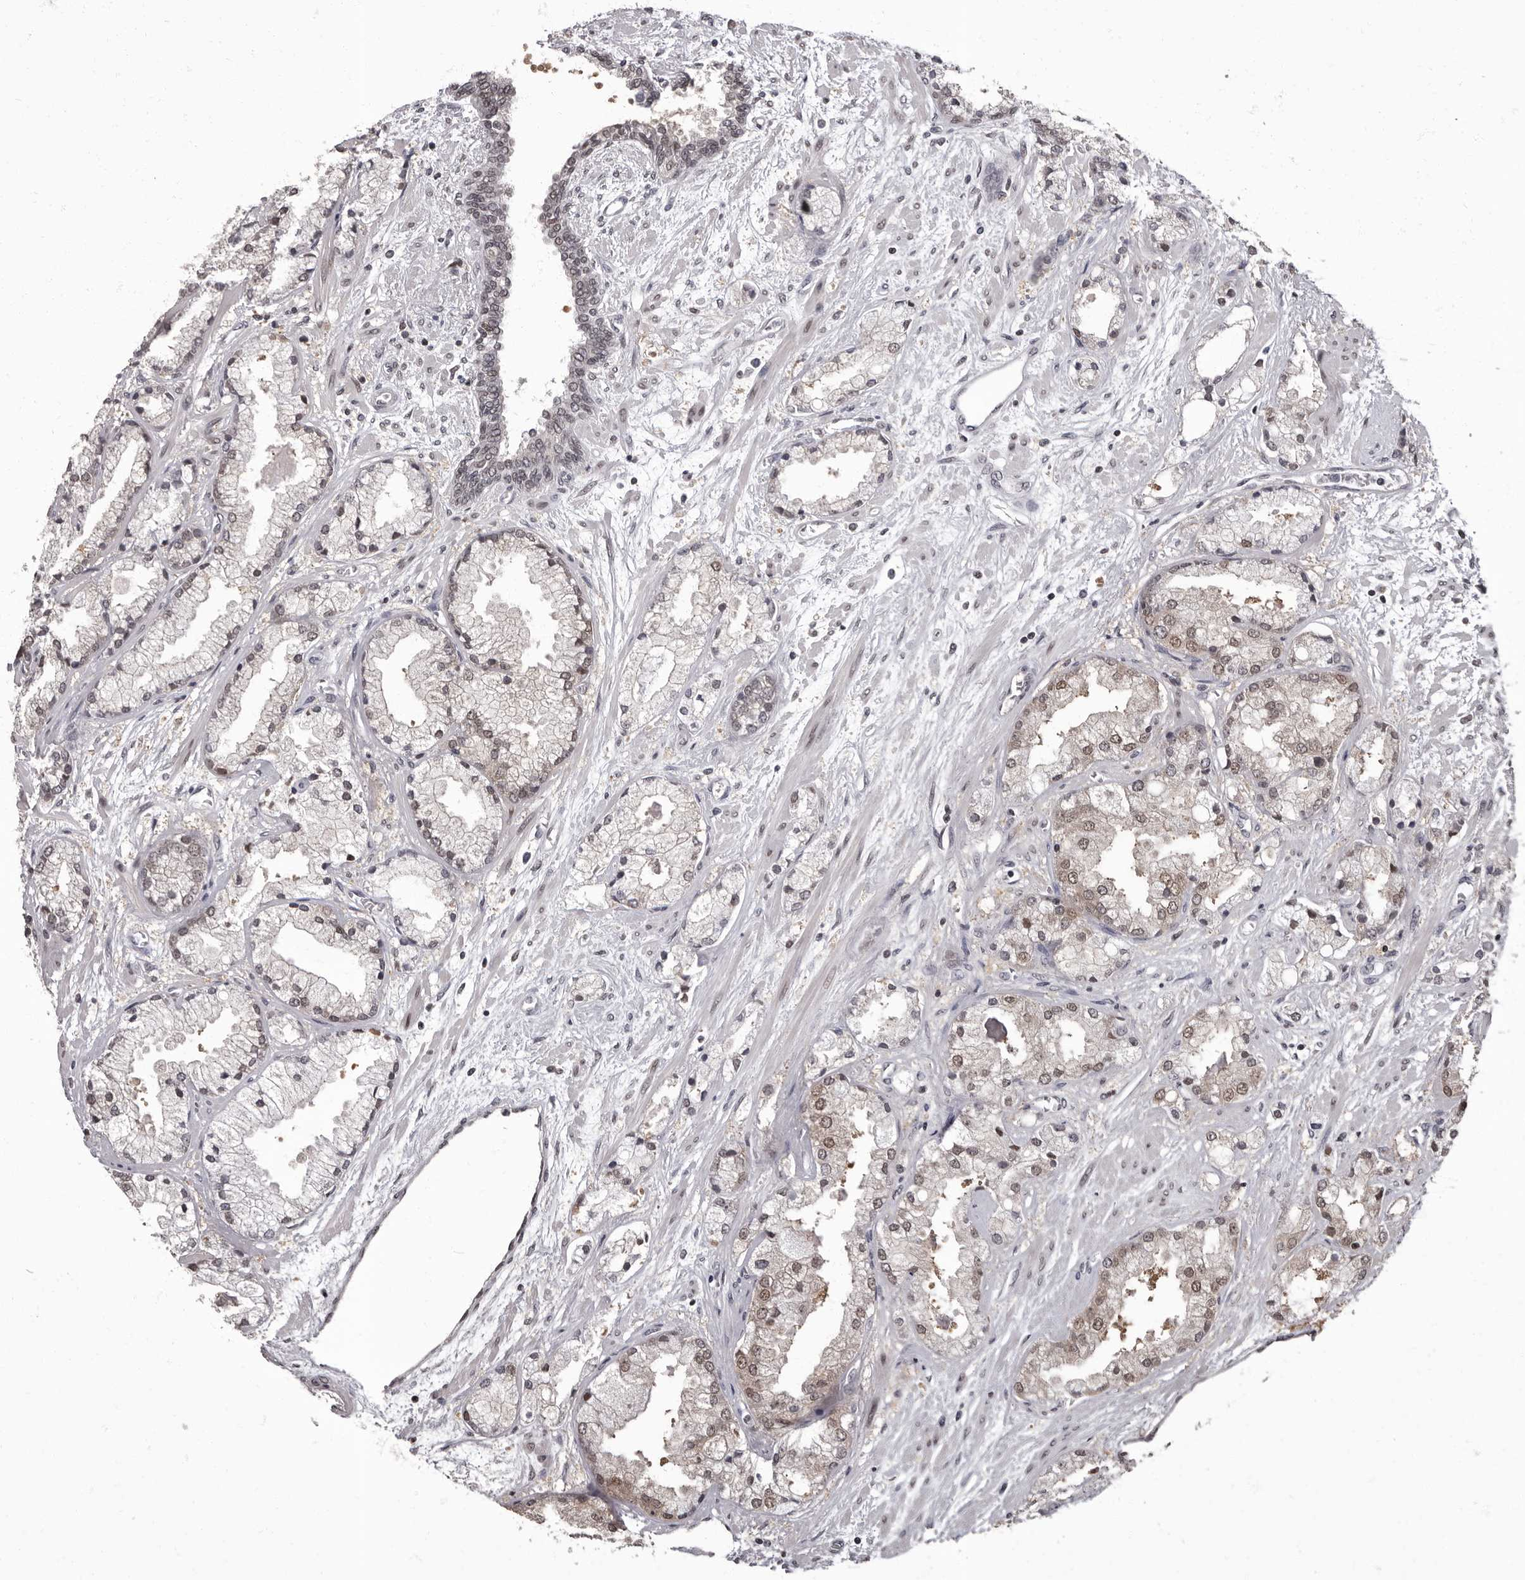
{"staining": {"intensity": "weak", "quantity": "25%-75%", "location": "nuclear"}, "tissue": "prostate cancer", "cell_type": "Tumor cells", "image_type": "cancer", "snomed": [{"axis": "morphology", "description": "Adenocarcinoma, High grade"}, {"axis": "topography", "description": "Prostate"}], "caption": "An image of human adenocarcinoma (high-grade) (prostate) stained for a protein shows weak nuclear brown staining in tumor cells. The staining was performed using DAB, with brown indicating positive protein expression. Nuclei are stained blue with hematoxylin.", "gene": "C1orf50", "patient": {"sex": "male", "age": 50}}